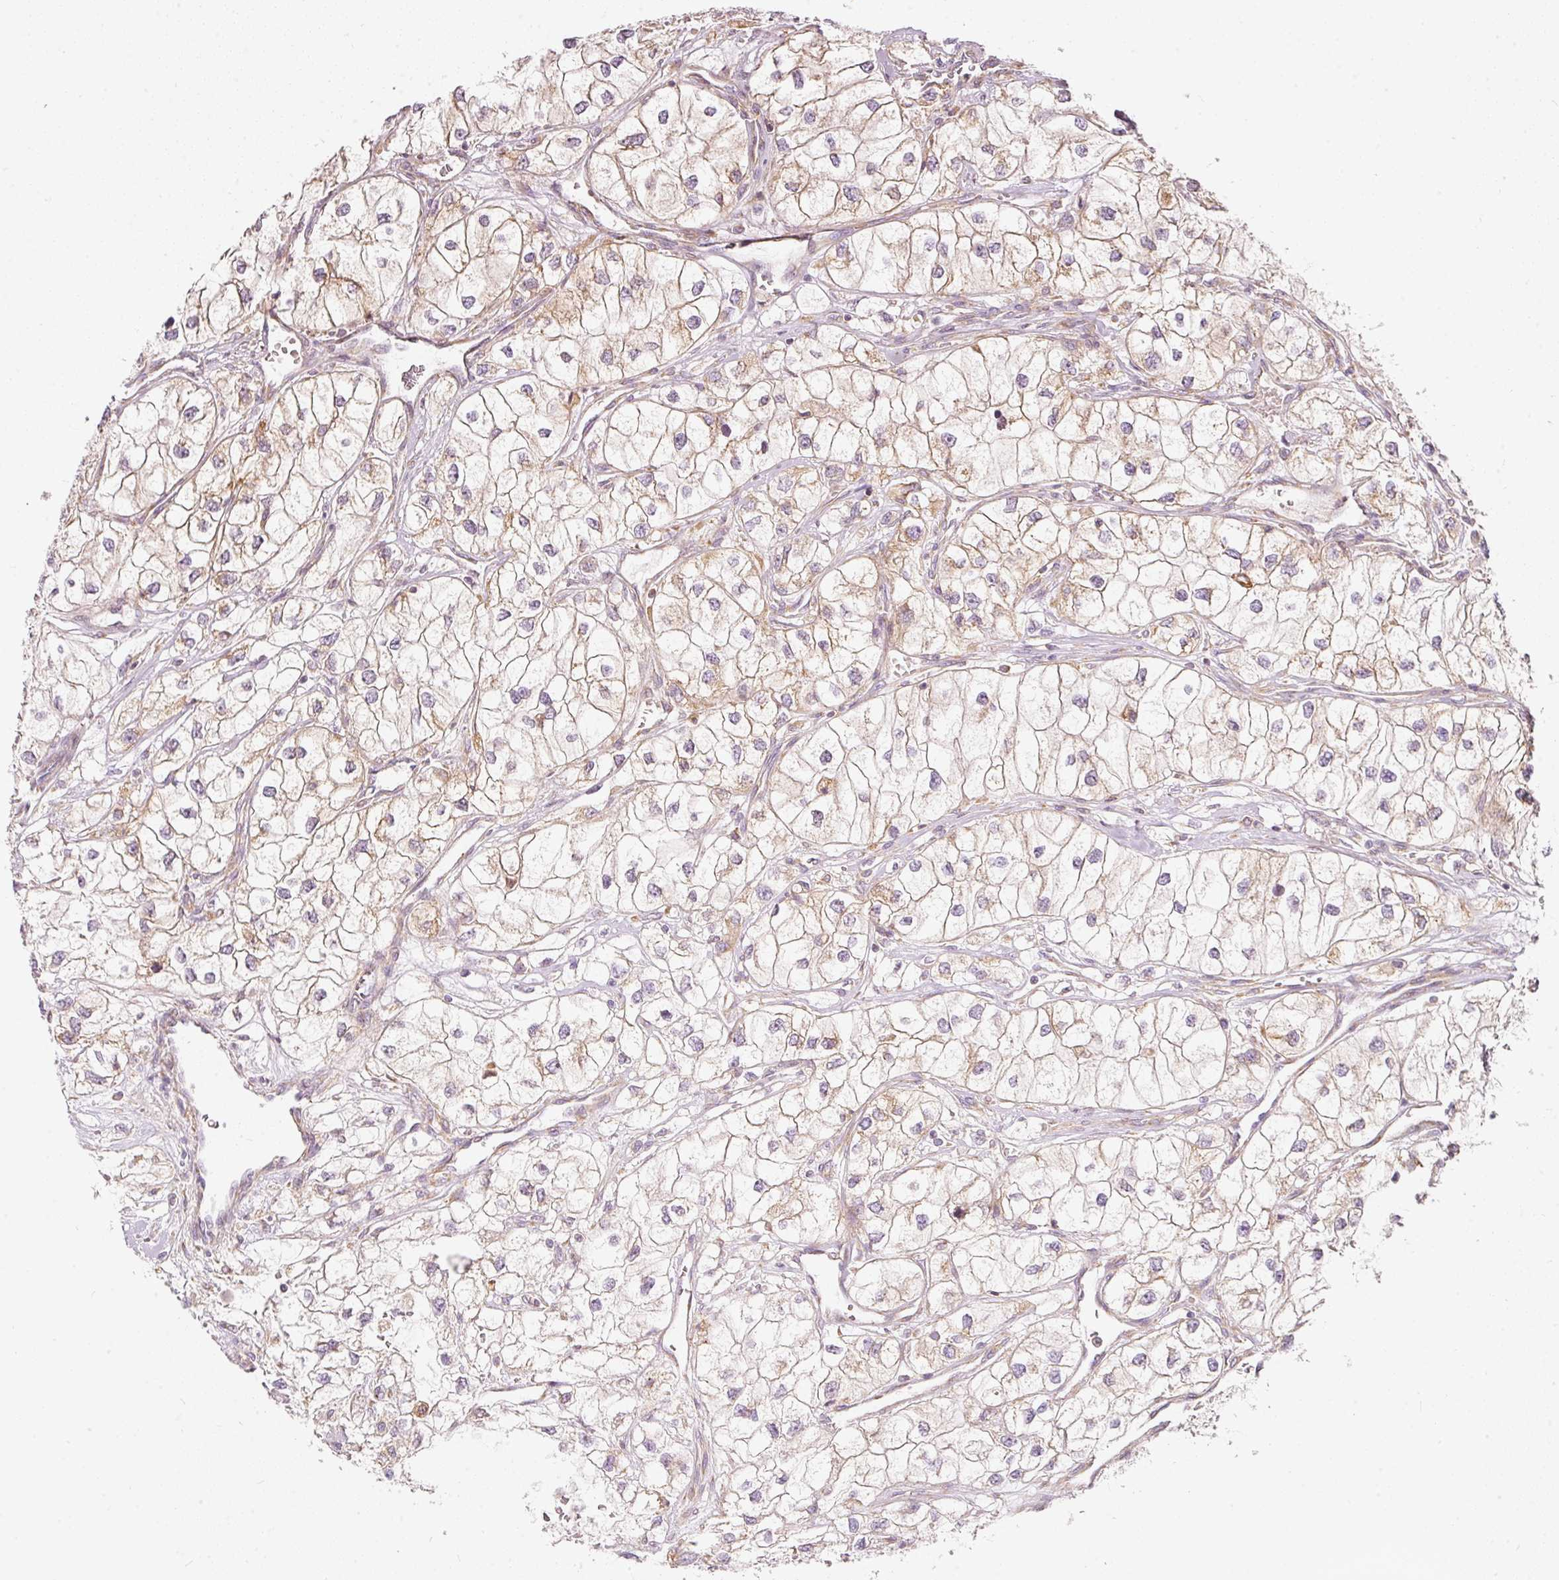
{"staining": {"intensity": "weak", "quantity": "25%-75%", "location": "cytoplasmic/membranous"}, "tissue": "renal cancer", "cell_type": "Tumor cells", "image_type": "cancer", "snomed": [{"axis": "morphology", "description": "Adenocarcinoma, NOS"}, {"axis": "topography", "description": "Kidney"}], "caption": "Renal cancer (adenocarcinoma) stained for a protein shows weak cytoplasmic/membranous positivity in tumor cells.", "gene": "SNAPC5", "patient": {"sex": "male", "age": 59}}